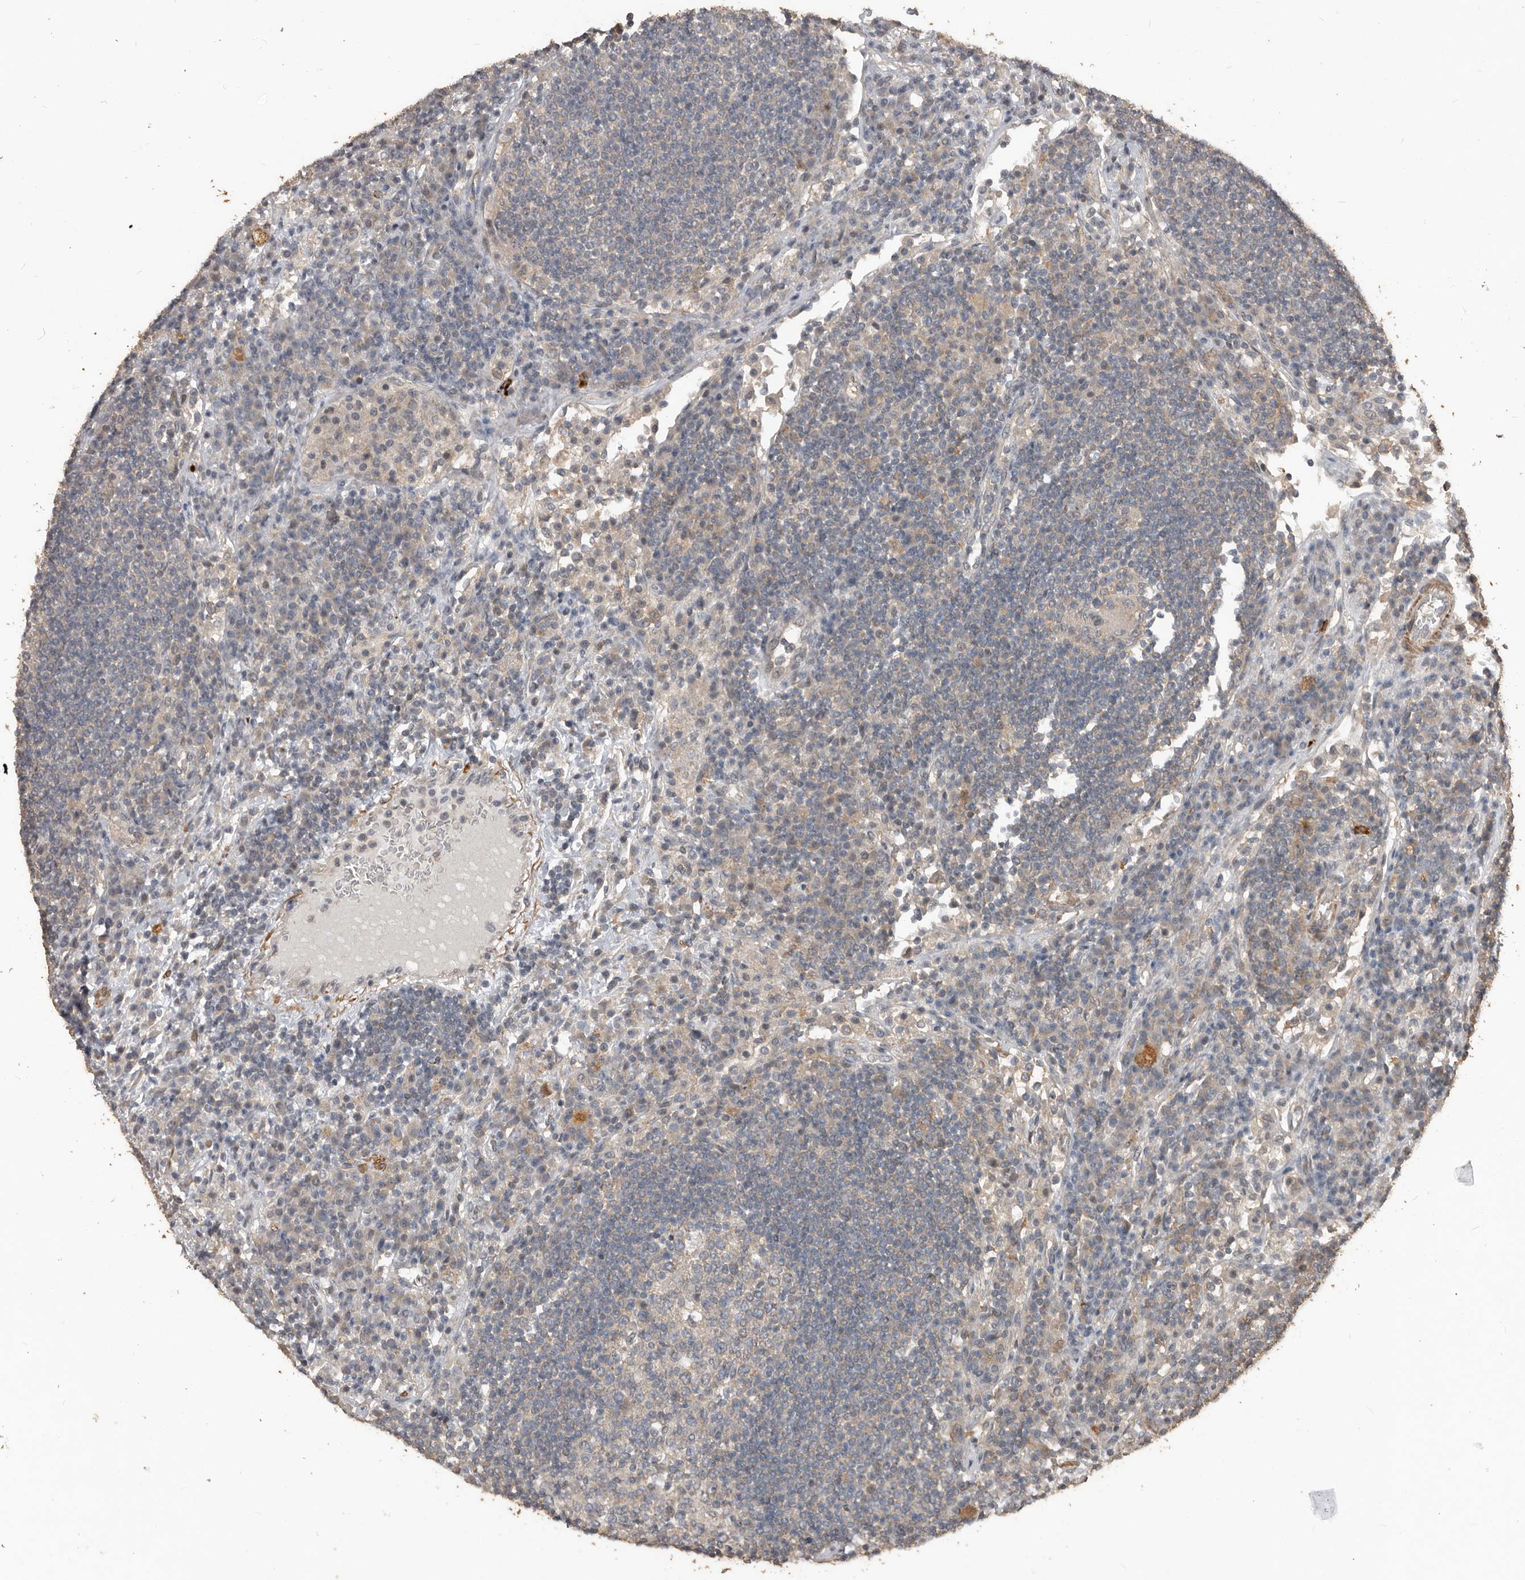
{"staining": {"intensity": "weak", "quantity": "<25%", "location": "cytoplasmic/membranous"}, "tissue": "lymph node", "cell_type": "Germinal center cells", "image_type": "normal", "snomed": [{"axis": "morphology", "description": "Normal tissue, NOS"}, {"axis": "topography", "description": "Lymph node"}], "caption": "Immunohistochemistry histopathology image of benign lymph node: human lymph node stained with DAB (3,3'-diaminobenzidine) shows no significant protein staining in germinal center cells. (Immunohistochemistry (ihc), brightfield microscopy, high magnification).", "gene": "BAMBI", "patient": {"sex": "female", "age": 53}}